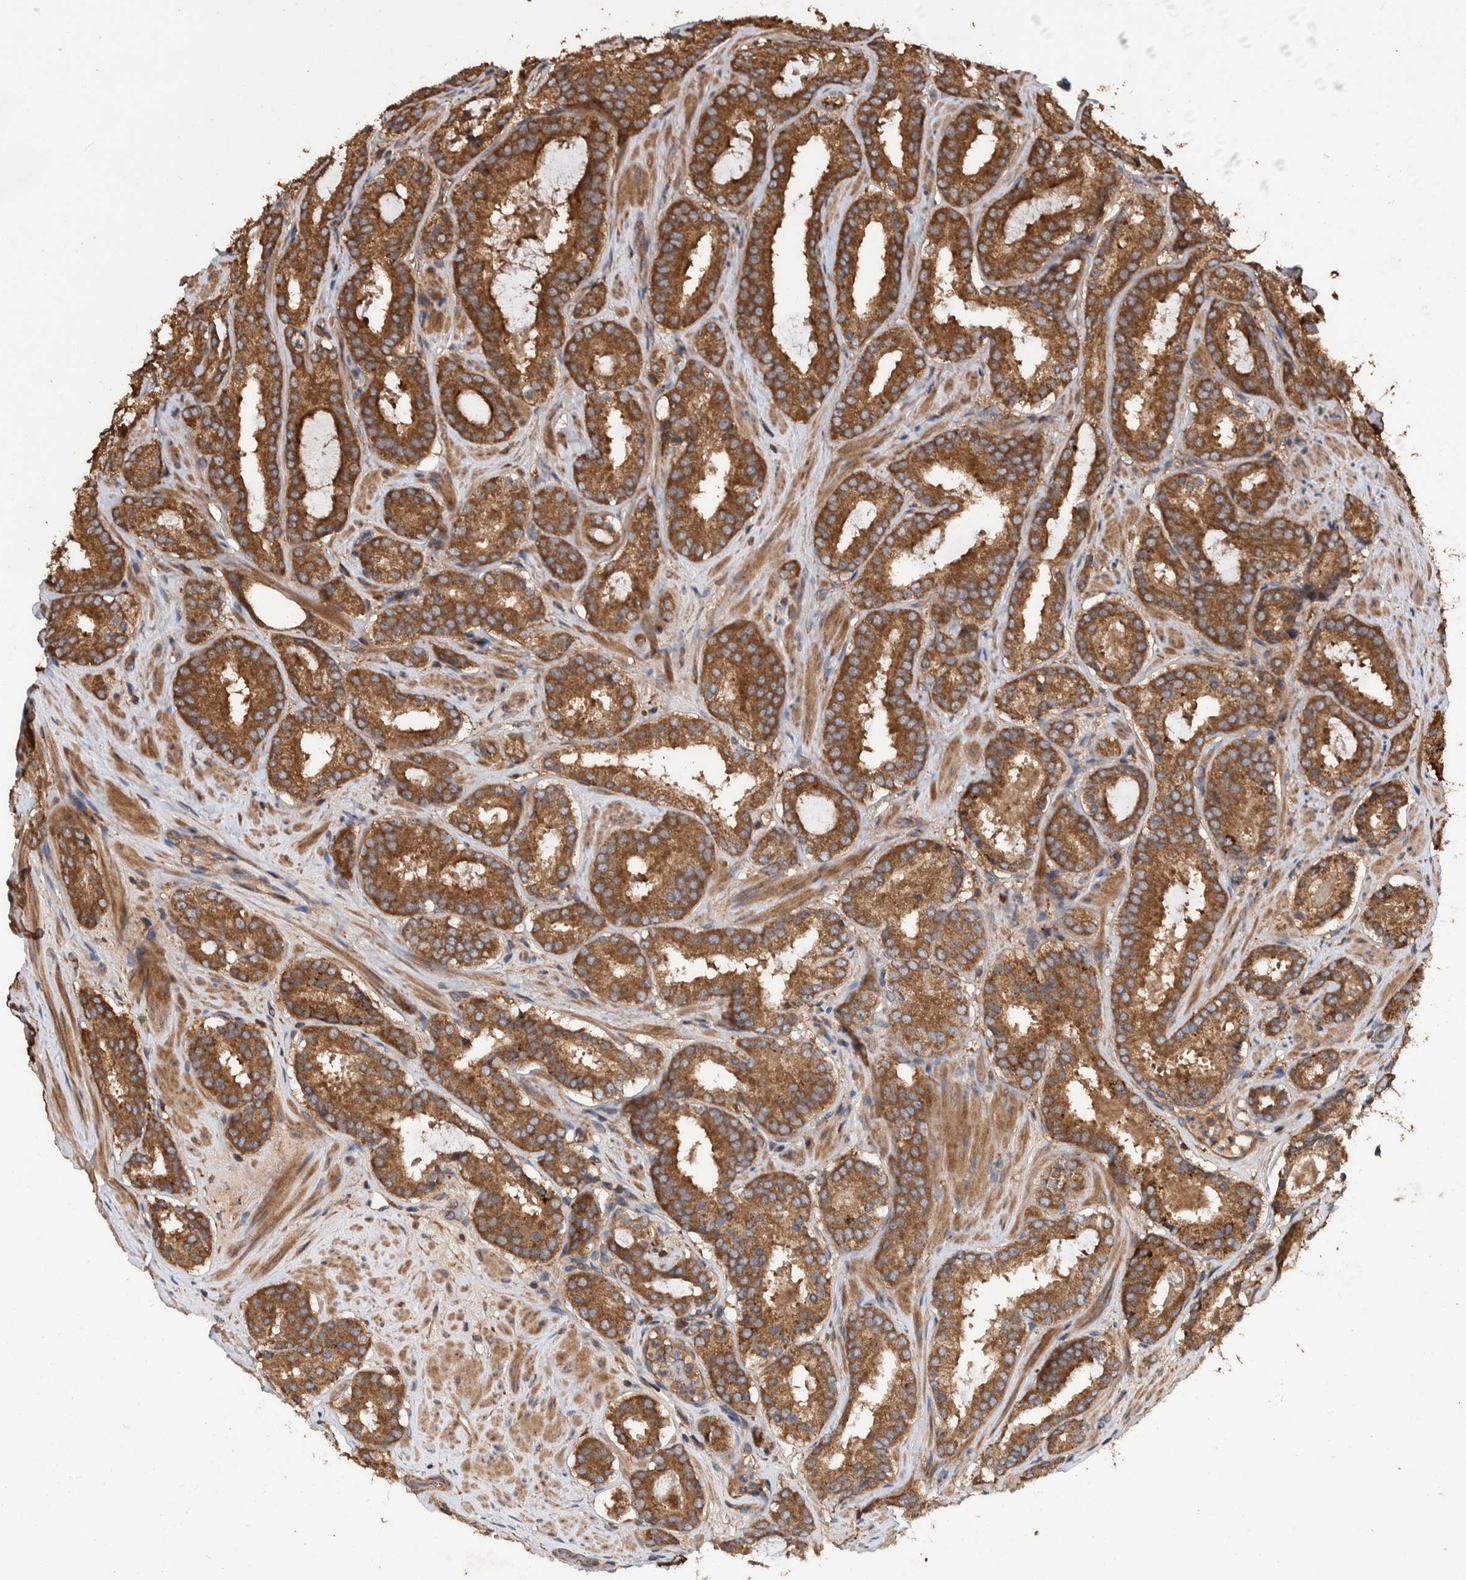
{"staining": {"intensity": "moderate", "quantity": ">75%", "location": "cytoplasmic/membranous"}, "tissue": "prostate cancer", "cell_type": "Tumor cells", "image_type": "cancer", "snomed": [{"axis": "morphology", "description": "Adenocarcinoma, Low grade"}, {"axis": "topography", "description": "Prostate"}], "caption": "IHC (DAB) staining of prostate cancer reveals moderate cytoplasmic/membranous protein positivity in approximately >75% of tumor cells.", "gene": "VBP1", "patient": {"sex": "male", "age": 69}}